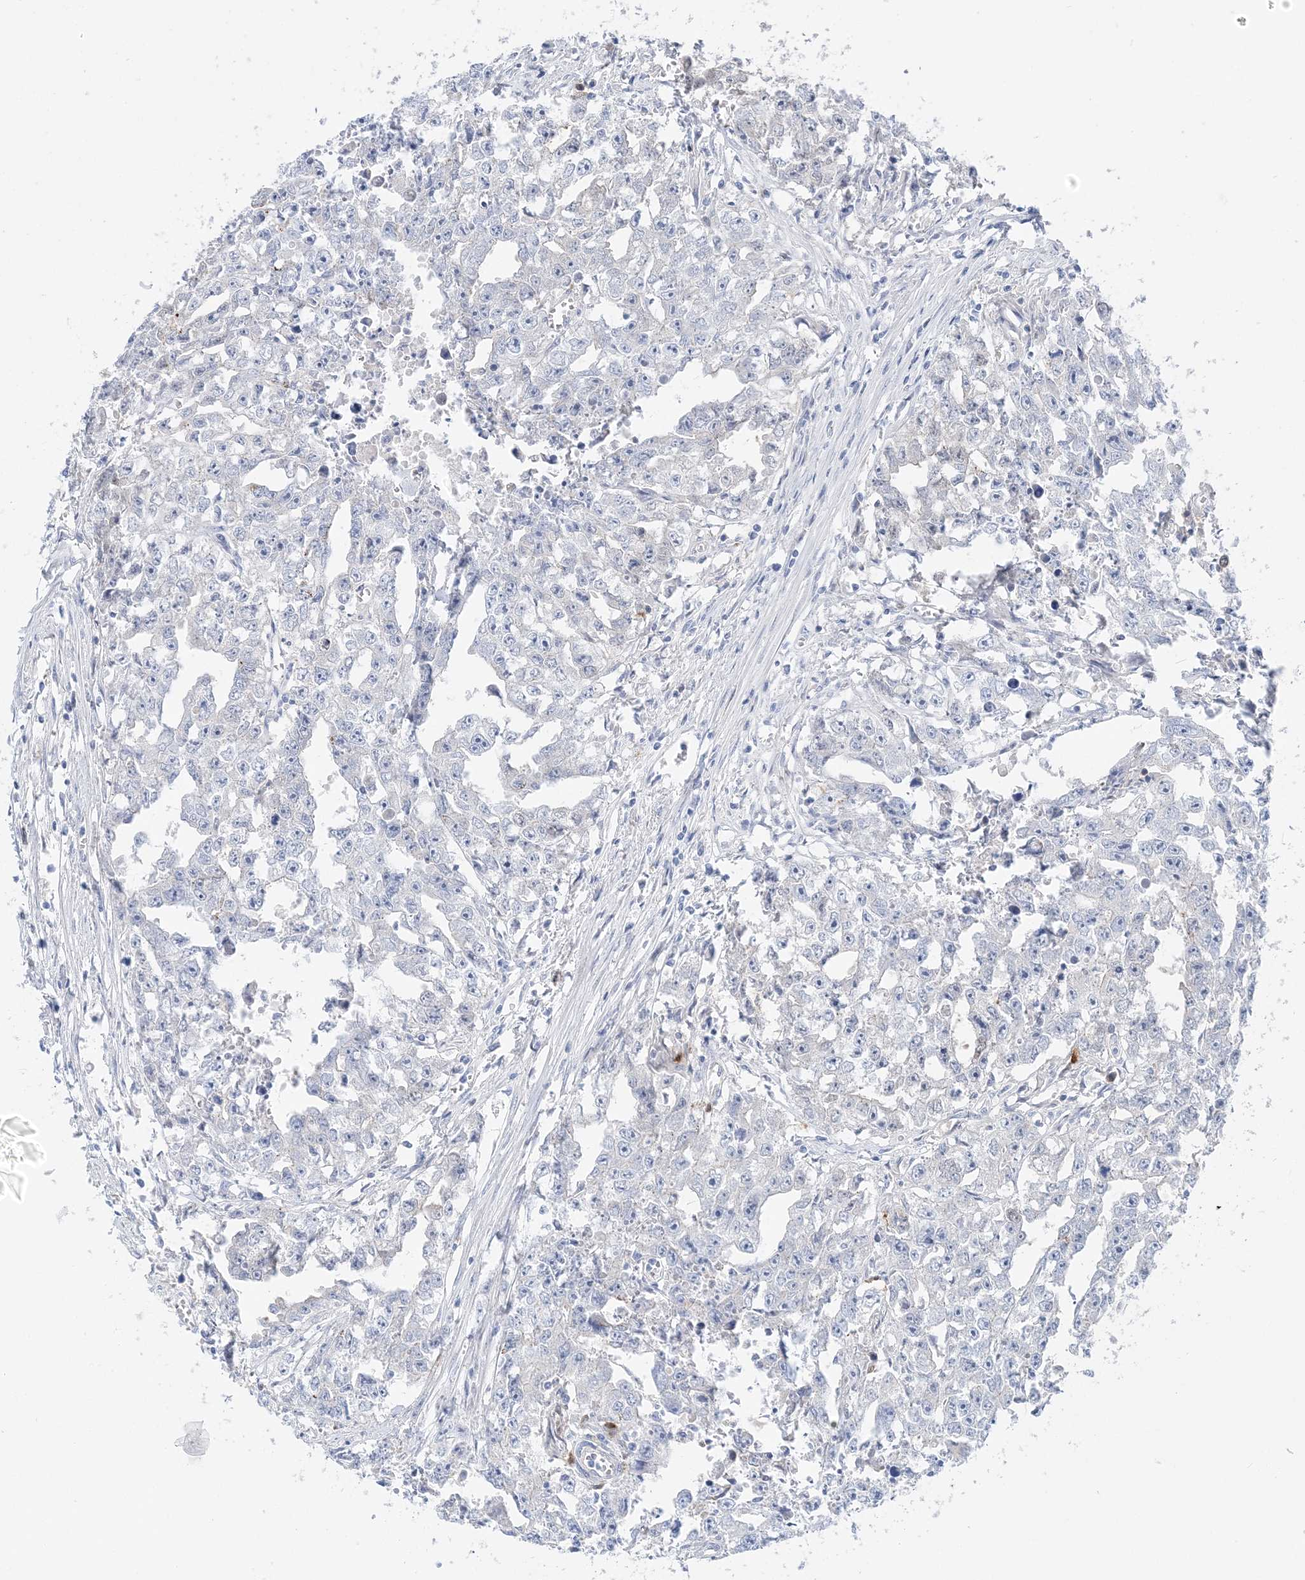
{"staining": {"intensity": "negative", "quantity": "none", "location": "none"}, "tissue": "testis cancer", "cell_type": "Tumor cells", "image_type": "cancer", "snomed": [{"axis": "morphology", "description": "Seminoma, NOS"}, {"axis": "morphology", "description": "Carcinoma, Embryonal, NOS"}, {"axis": "topography", "description": "Testis"}], "caption": "Immunohistochemistry (IHC) of testis cancer reveals no expression in tumor cells.", "gene": "HMGCS1", "patient": {"sex": "male", "age": 43}}